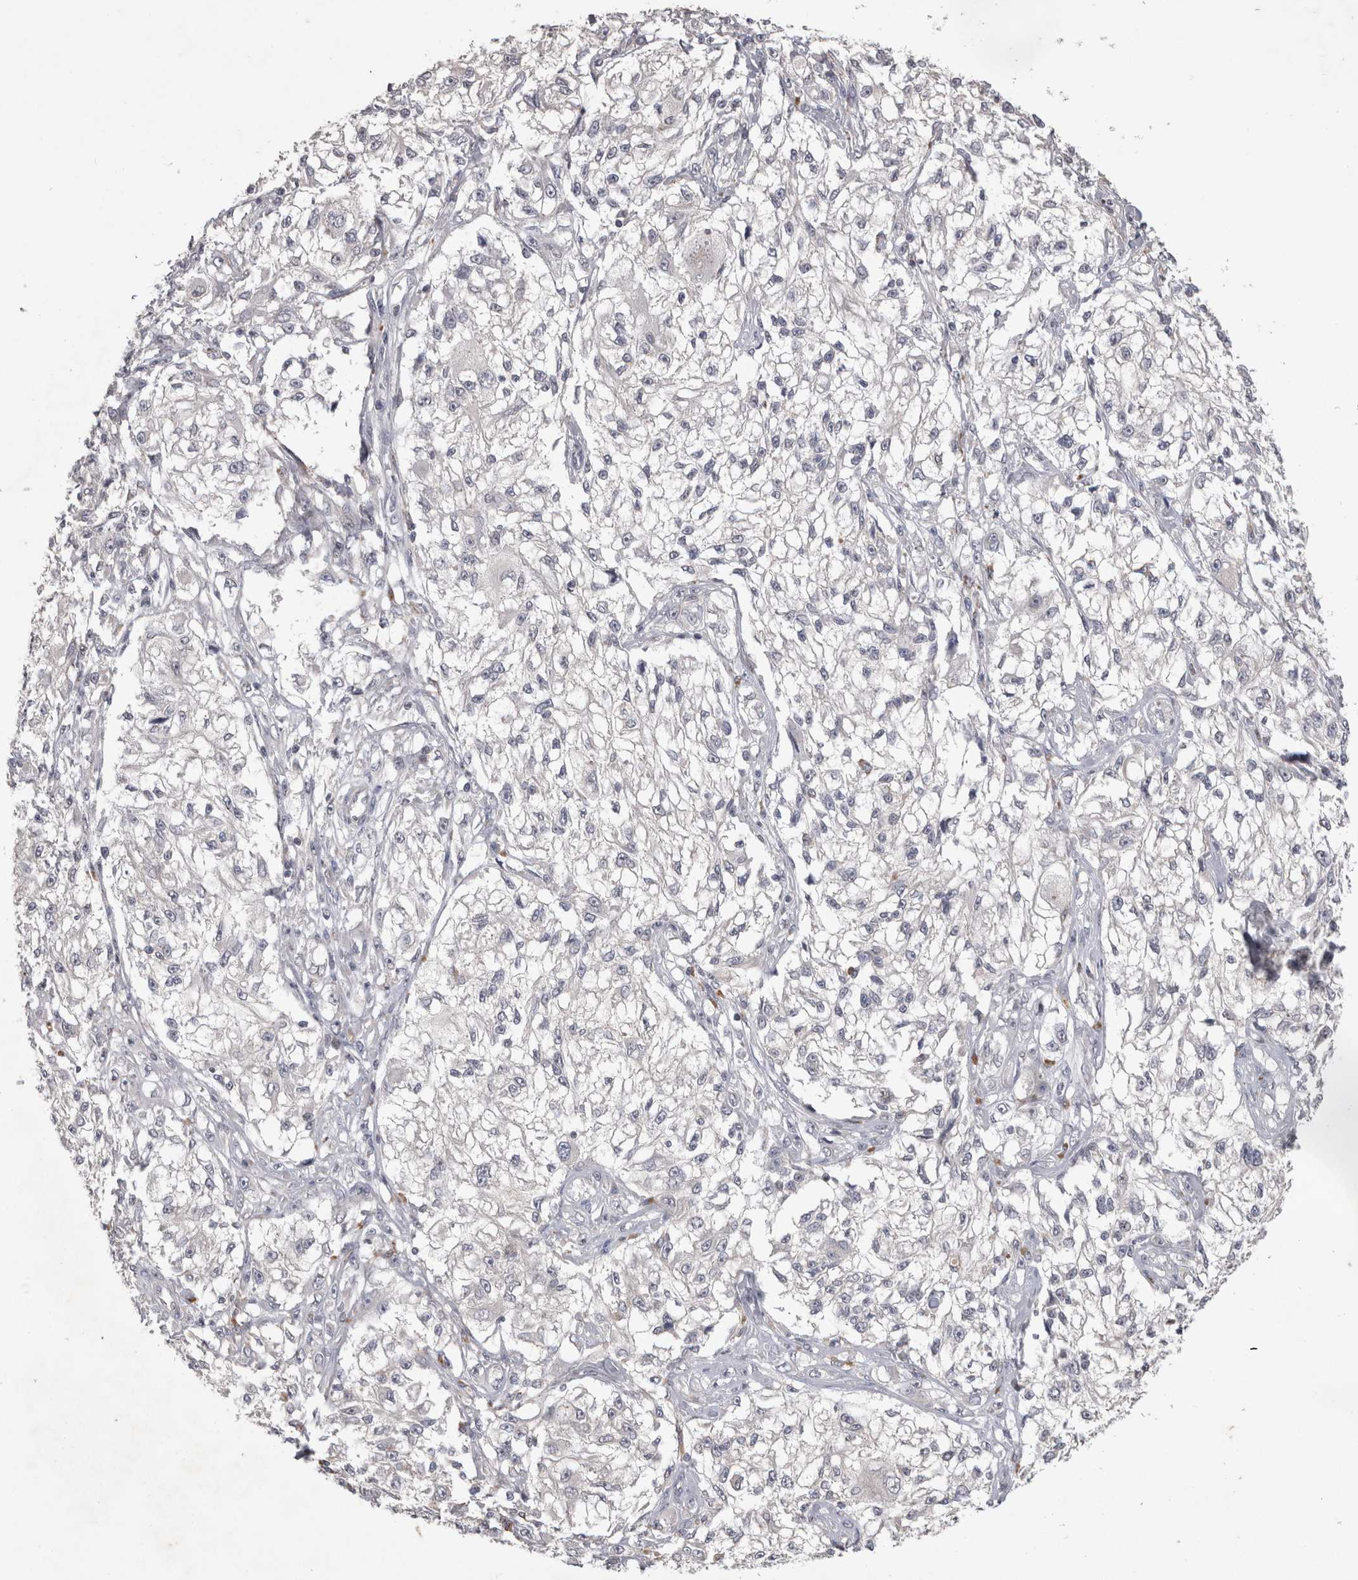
{"staining": {"intensity": "negative", "quantity": "none", "location": "none"}, "tissue": "melanoma", "cell_type": "Tumor cells", "image_type": "cancer", "snomed": [{"axis": "morphology", "description": "Malignant melanoma, NOS"}, {"axis": "topography", "description": "Skin of head"}], "caption": "Immunohistochemical staining of malignant melanoma shows no significant positivity in tumor cells. (Brightfield microscopy of DAB (3,3'-diaminobenzidine) IHC at high magnification).", "gene": "CTBS", "patient": {"sex": "male", "age": 83}}